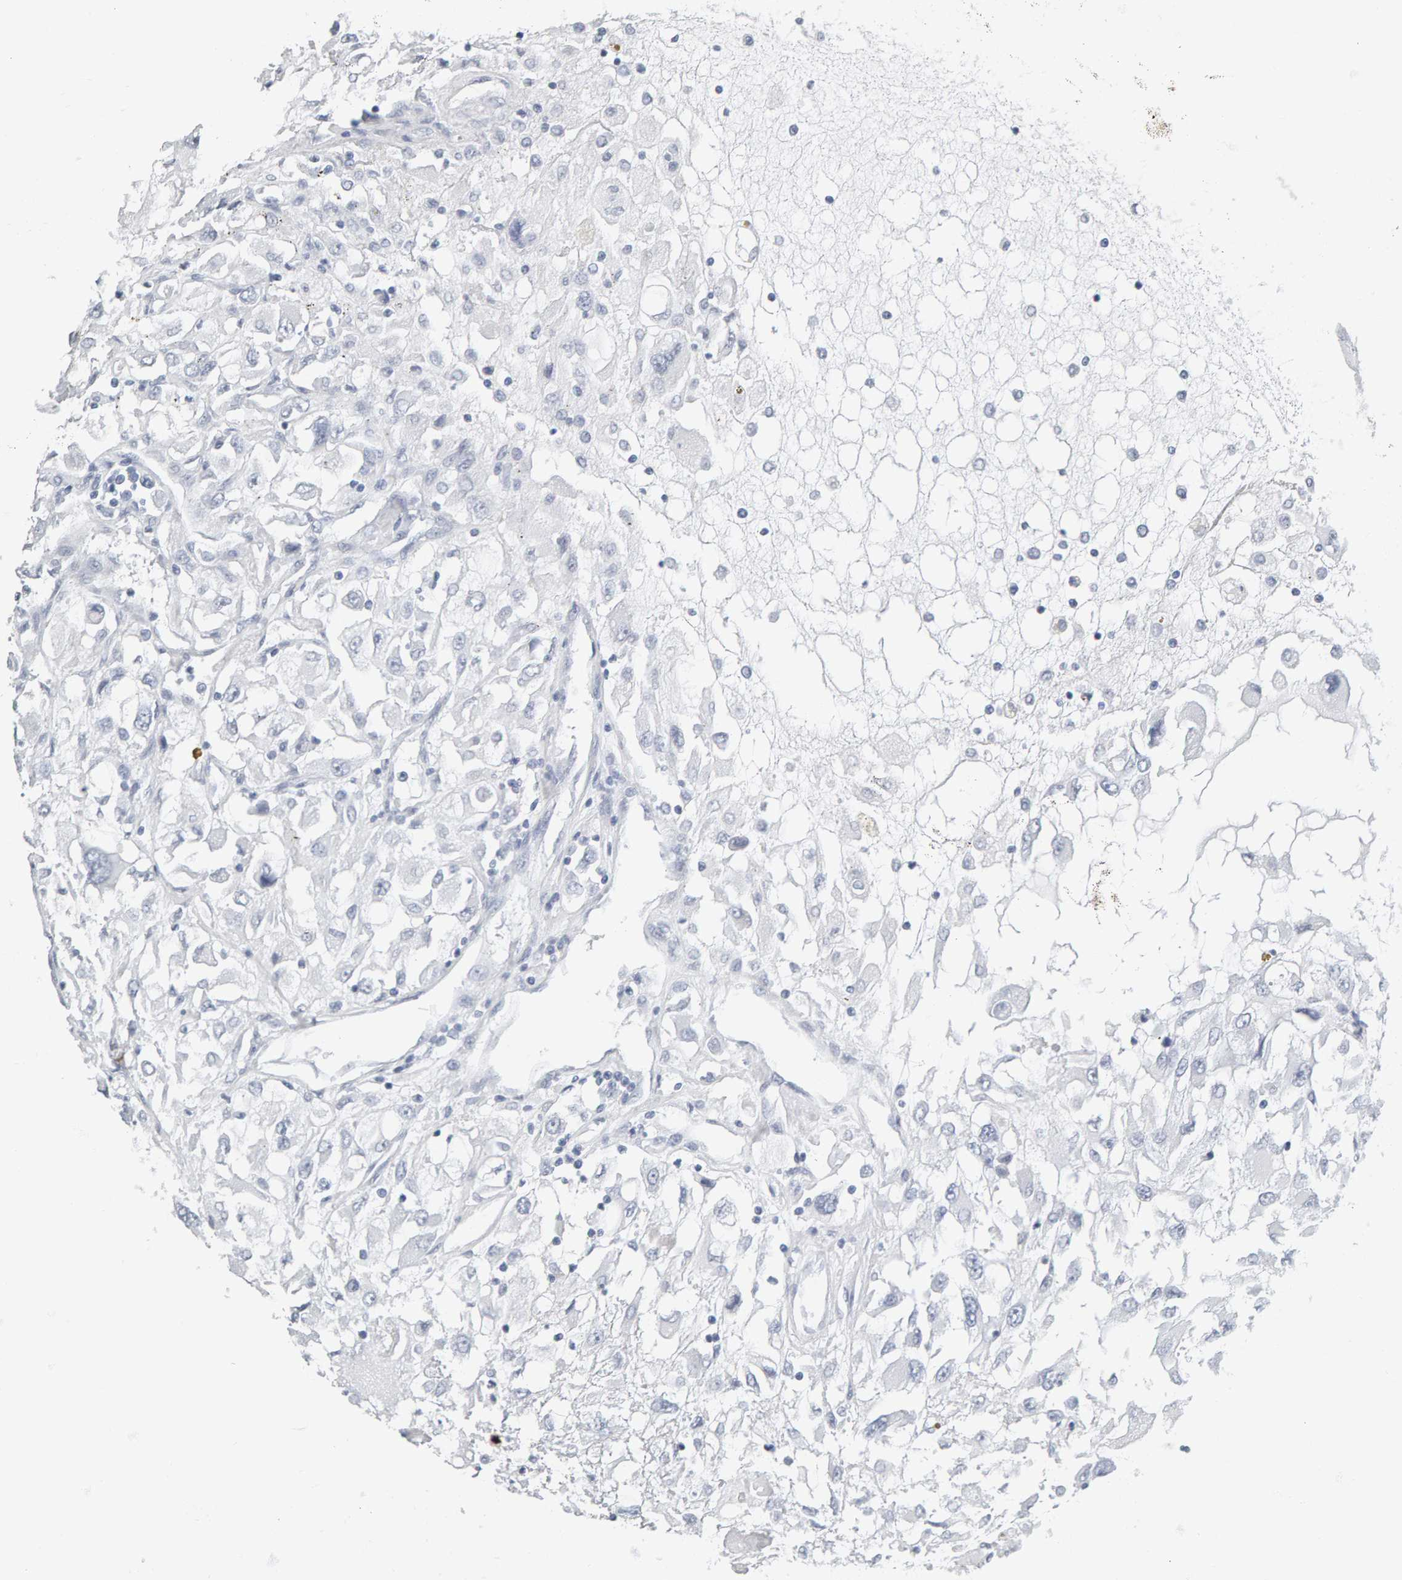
{"staining": {"intensity": "negative", "quantity": "none", "location": "none"}, "tissue": "renal cancer", "cell_type": "Tumor cells", "image_type": "cancer", "snomed": [{"axis": "morphology", "description": "Adenocarcinoma, NOS"}, {"axis": "topography", "description": "Kidney"}], "caption": "Immunohistochemistry image of adenocarcinoma (renal) stained for a protein (brown), which shows no positivity in tumor cells.", "gene": "SPACA3", "patient": {"sex": "female", "age": 52}}